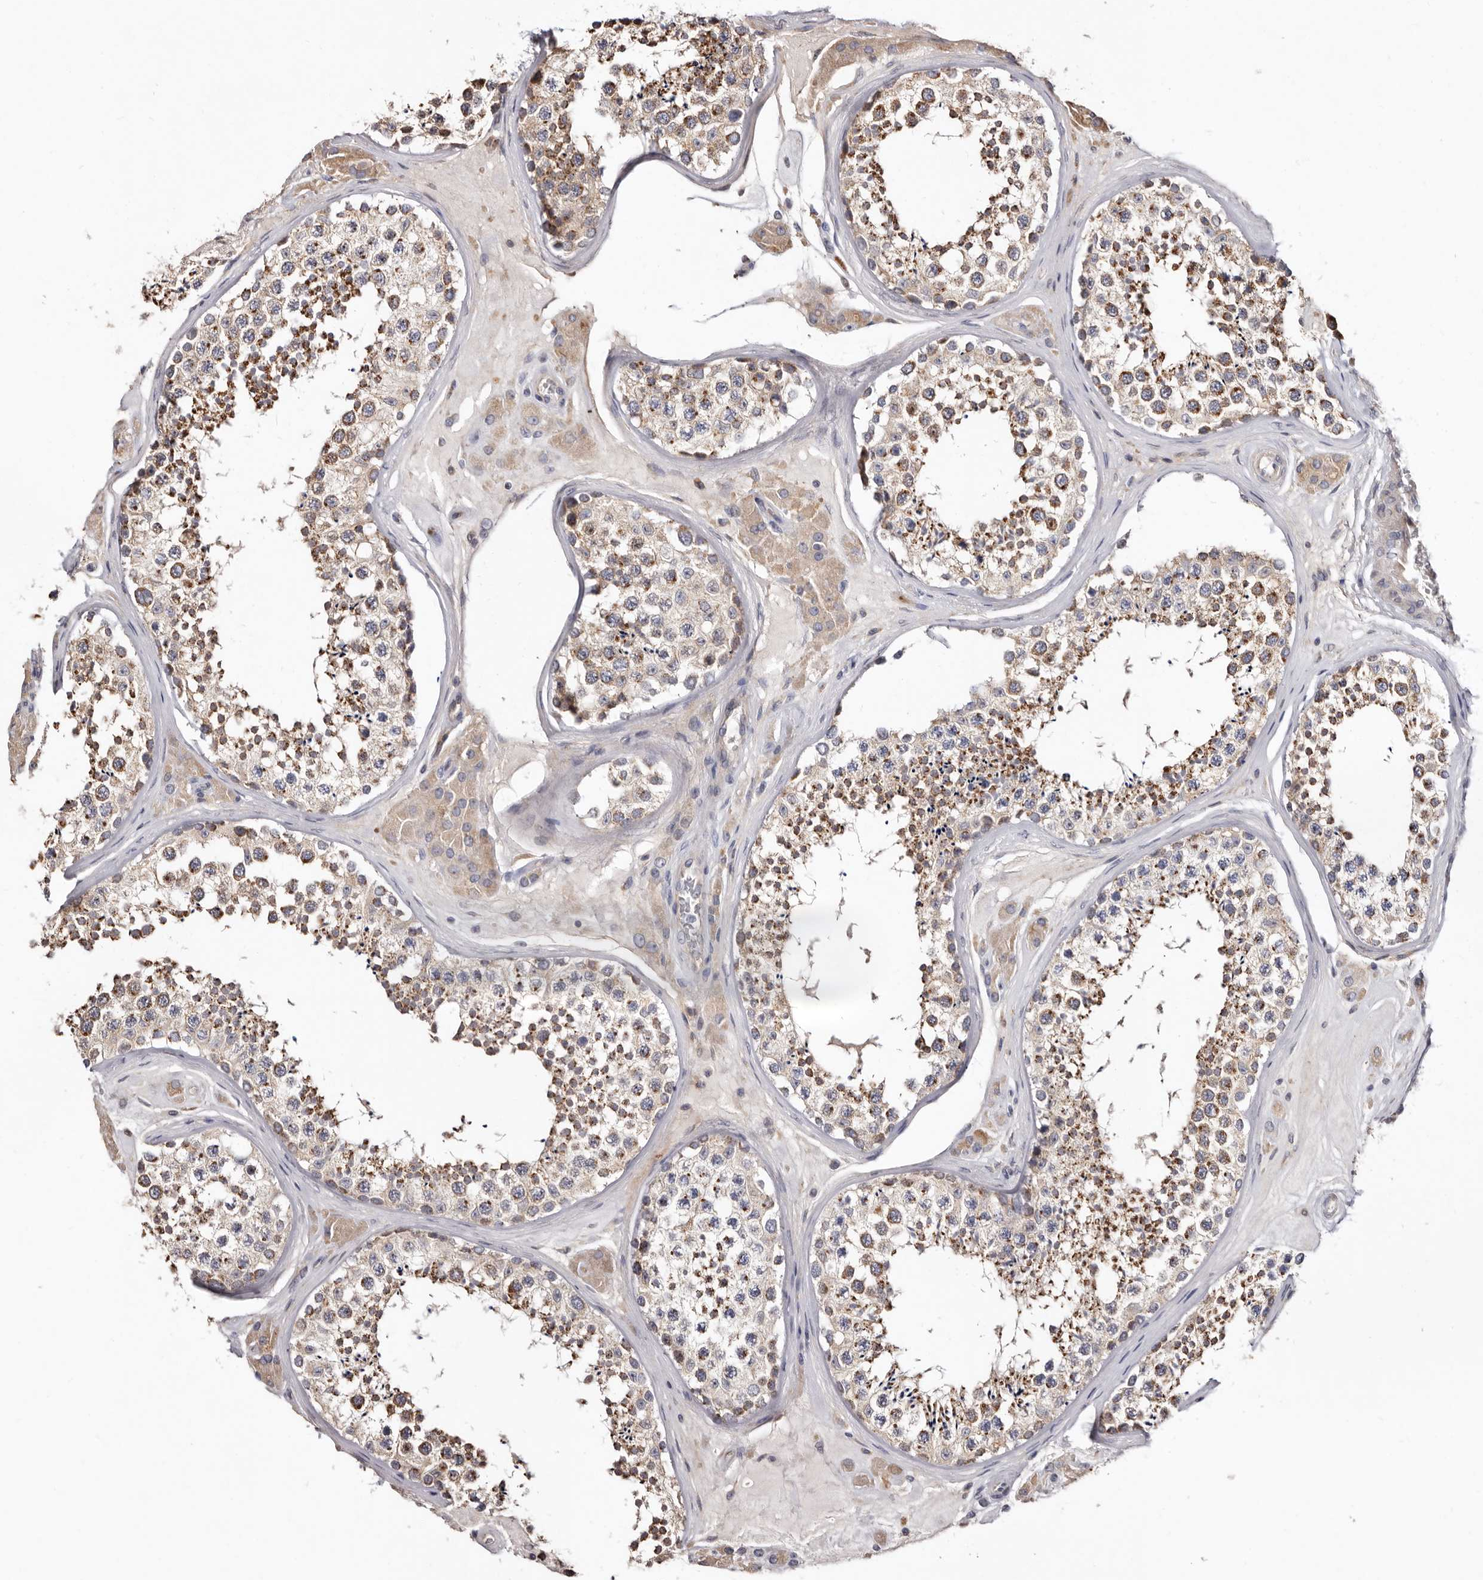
{"staining": {"intensity": "moderate", "quantity": ">75%", "location": "cytoplasmic/membranous"}, "tissue": "testis", "cell_type": "Cells in seminiferous ducts", "image_type": "normal", "snomed": [{"axis": "morphology", "description": "Normal tissue, NOS"}, {"axis": "topography", "description": "Testis"}], "caption": "Immunohistochemistry (IHC) histopathology image of unremarkable human testis stained for a protein (brown), which demonstrates medium levels of moderate cytoplasmic/membranous expression in about >75% of cells in seminiferous ducts.", "gene": "ASIC5", "patient": {"sex": "male", "age": 46}}